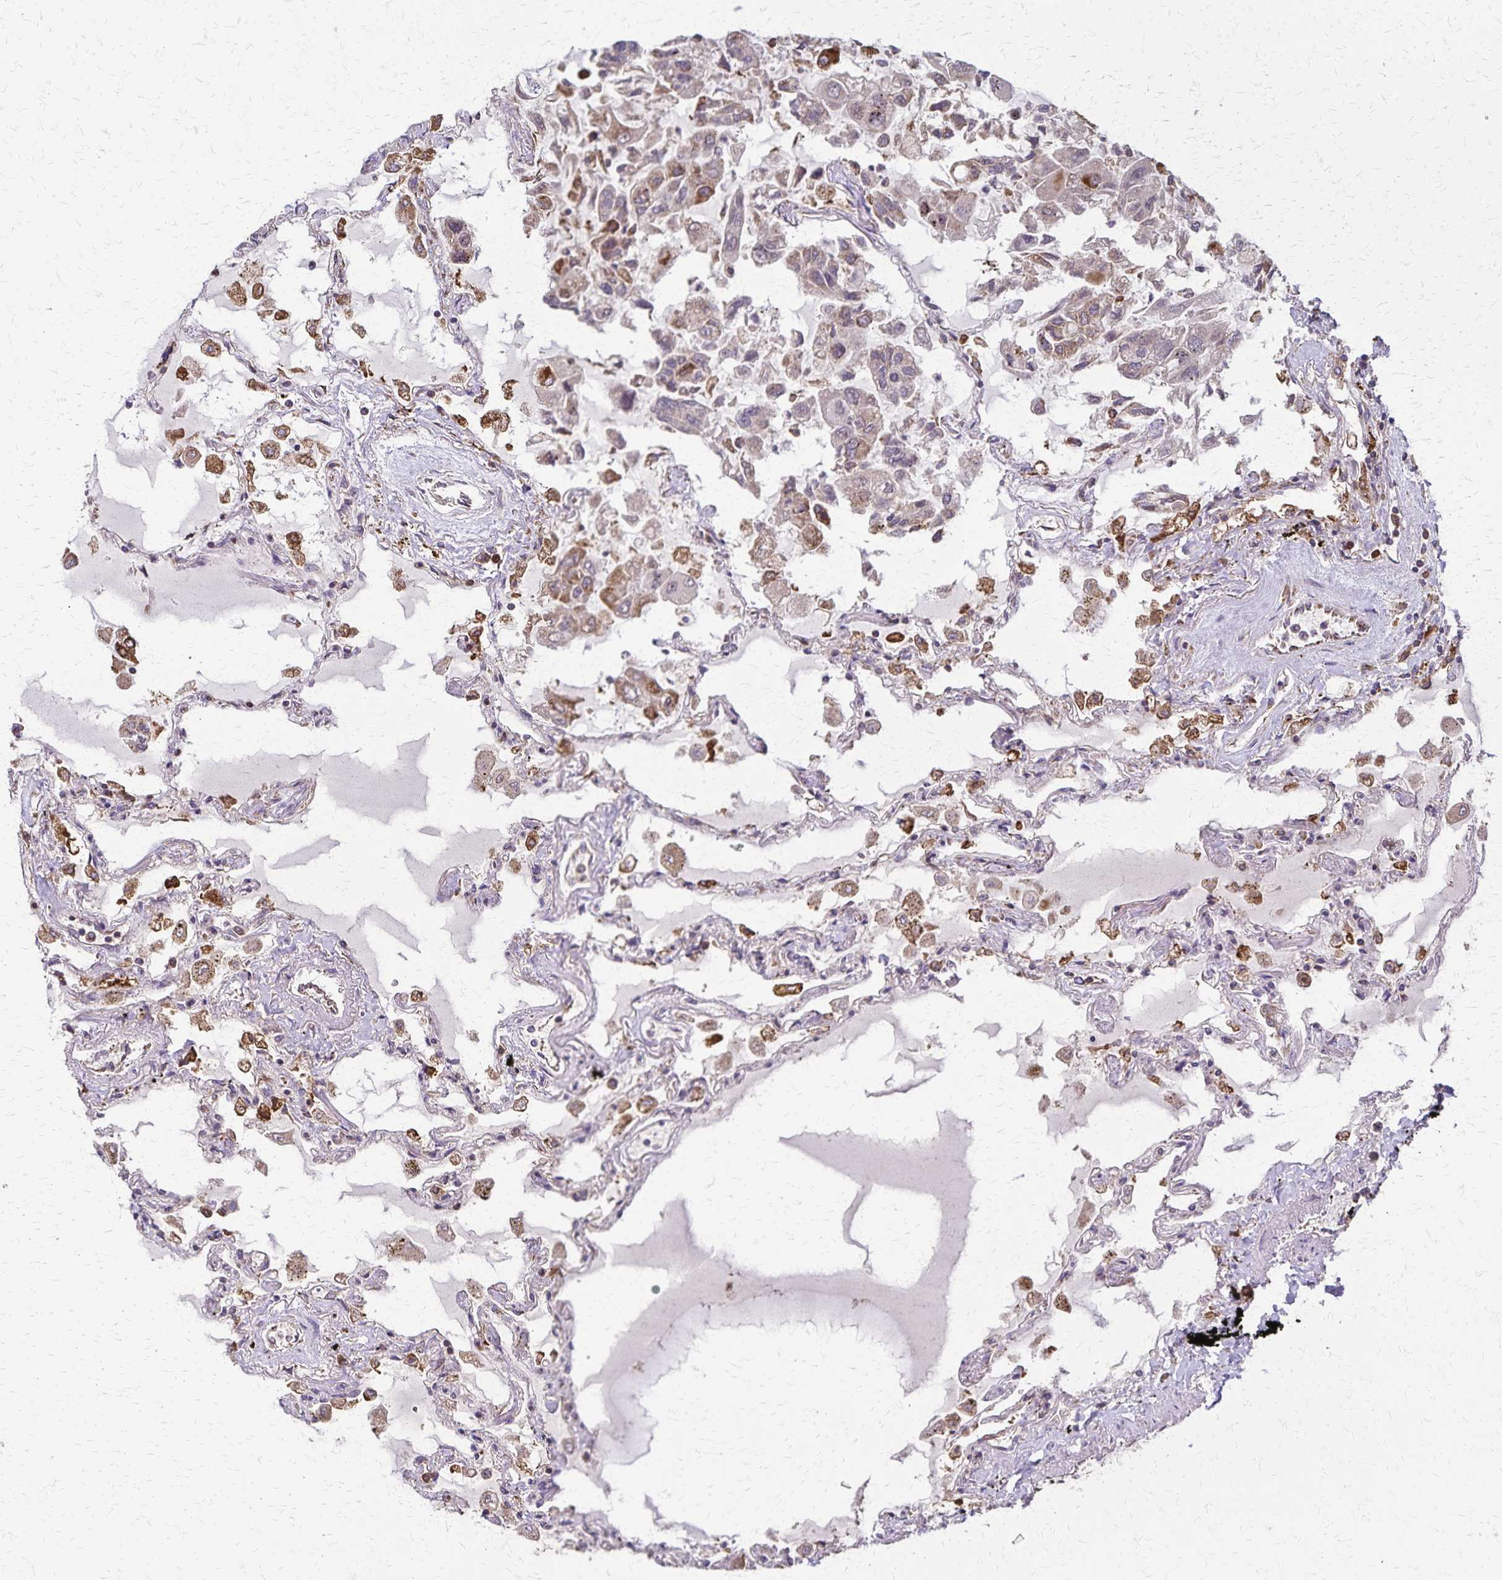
{"staining": {"intensity": "weak", "quantity": "25%-75%", "location": "cytoplasmic/membranous"}, "tissue": "lung", "cell_type": "Alveolar cells", "image_type": "normal", "snomed": [{"axis": "morphology", "description": "Normal tissue, NOS"}, {"axis": "morphology", "description": "Adenocarcinoma, NOS"}, {"axis": "topography", "description": "Cartilage tissue"}, {"axis": "topography", "description": "Lung"}], "caption": "Lung stained with a brown dye demonstrates weak cytoplasmic/membranous positive staining in about 25%-75% of alveolar cells.", "gene": "RNF10", "patient": {"sex": "female", "age": 67}}